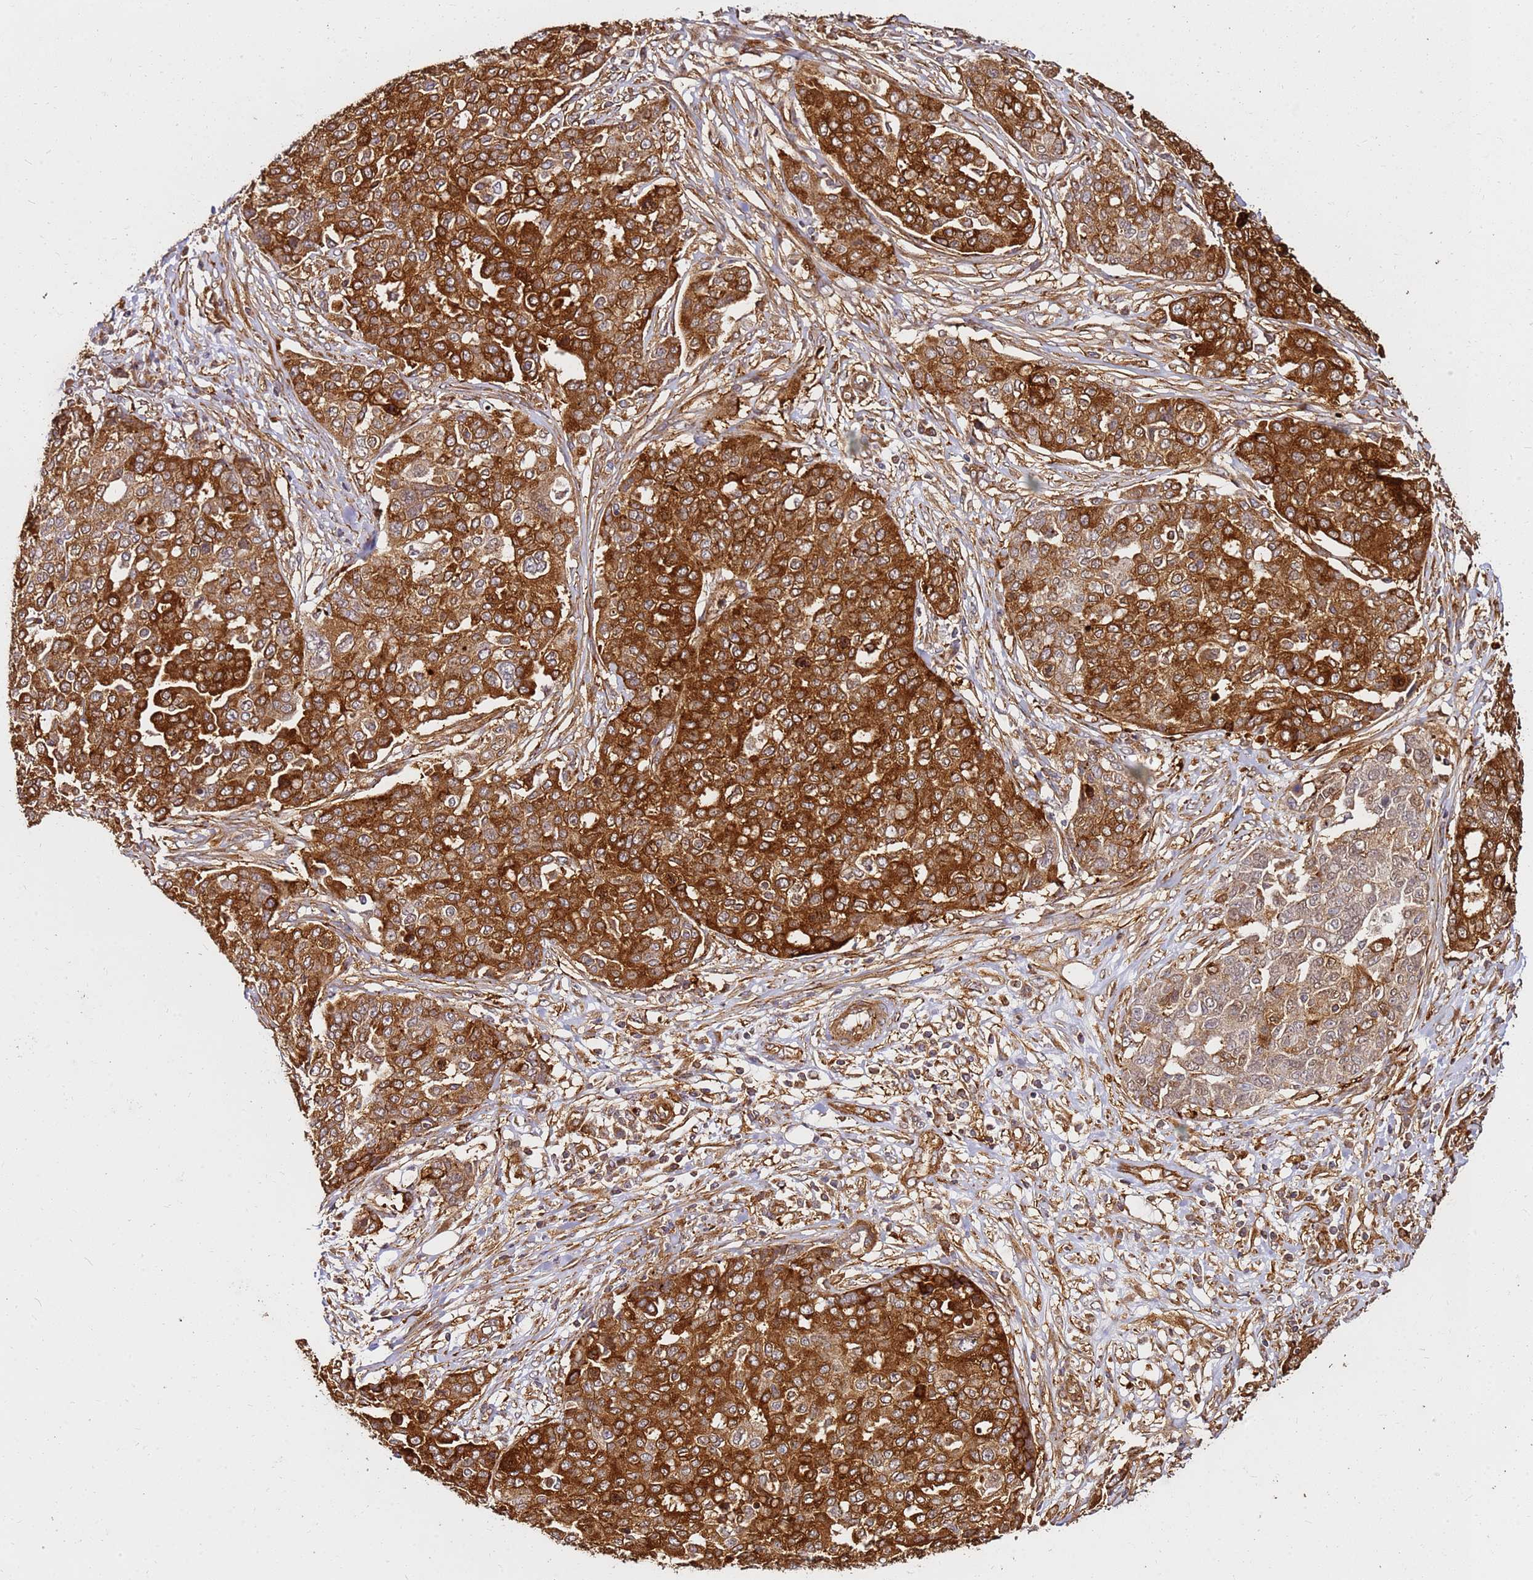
{"staining": {"intensity": "strong", "quantity": ">75%", "location": "cytoplasmic/membranous"}, "tissue": "ovarian cancer", "cell_type": "Tumor cells", "image_type": "cancer", "snomed": [{"axis": "morphology", "description": "Cystadenocarcinoma, serous, NOS"}, {"axis": "topography", "description": "Soft tissue"}, {"axis": "topography", "description": "Ovary"}], "caption": "Brown immunohistochemical staining in human serous cystadenocarcinoma (ovarian) exhibits strong cytoplasmic/membranous positivity in approximately >75% of tumor cells.", "gene": "DVL3", "patient": {"sex": "female", "age": 57}}